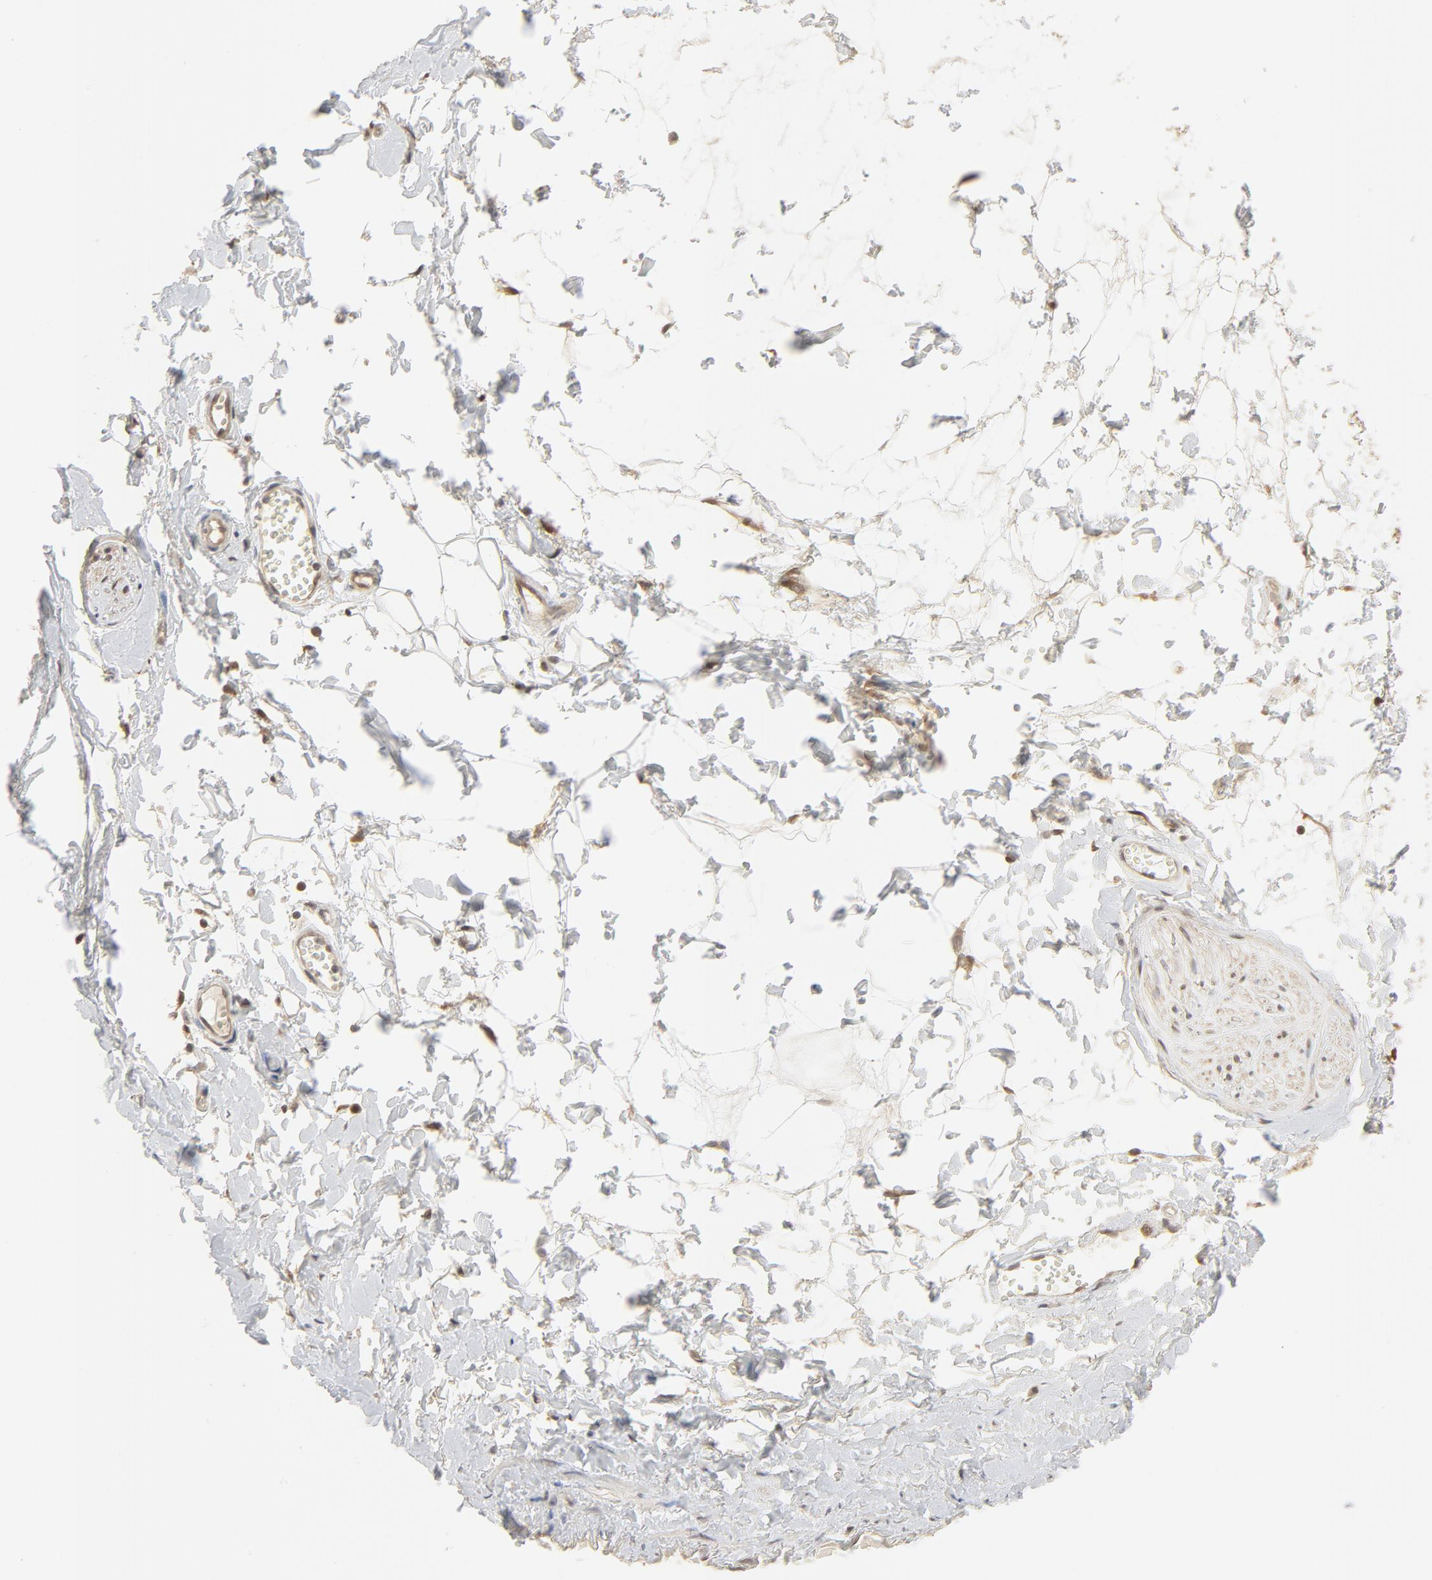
{"staining": {"intensity": "weak", "quantity": "25%-75%", "location": "cytoplasmic/membranous,nuclear"}, "tissue": "adipose tissue", "cell_type": "Adipocytes", "image_type": "normal", "snomed": [{"axis": "morphology", "description": "Normal tissue, NOS"}, {"axis": "morphology", "description": "Inflammation, NOS"}, {"axis": "topography", "description": "Salivary gland"}, {"axis": "topography", "description": "Peripheral nerve tissue"}], "caption": "An immunohistochemistry (IHC) micrograph of unremarkable tissue is shown. Protein staining in brown shows weak cytoplasmic/membranous,nuclear positivity in adipose tissue within adipocytes. Using DAB (brown) and hematoxylin (blue) stains, captured at high magnification using brightfield microscopy.", "gene": "NEDD8", "patient": {"sex": "female", "age": 75}}